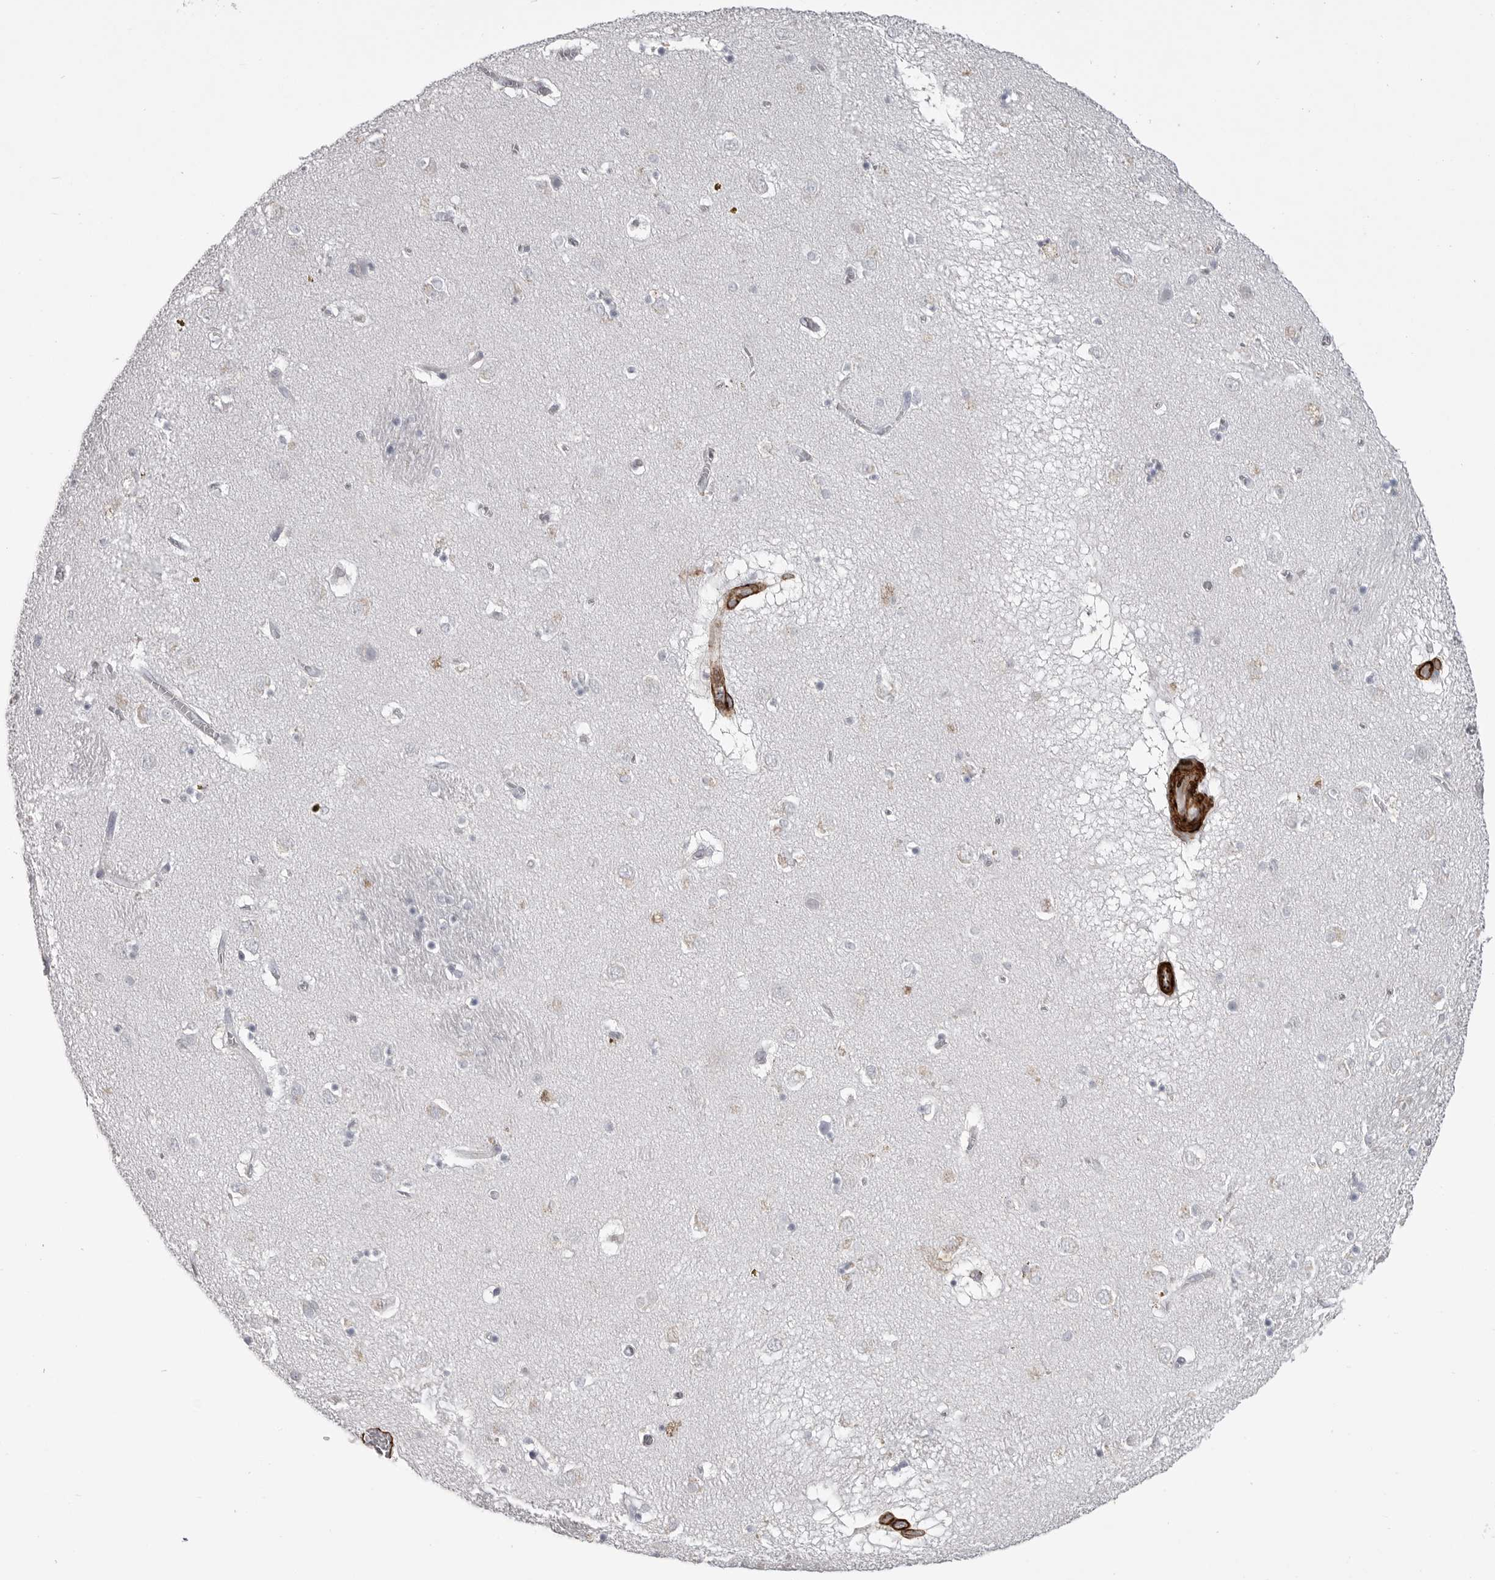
{"staining": {"intensity": "negative", "quantity": "none", "location": "none"}, "tissue": "caudate", "cell_type": "Glial cells", "image_type": "normal", "snomed": [{"axis": "morphology", "description": "Normal tissue, NOS"}, {"axis": "topography", "description": "Lateral ventricle wall"}], "caption": "DAB immunohistochemical staining of benign human caudate shows no significant expression in glial cells. (DAB immunohistochemistry visualized using brightfield microscopy, high magnification).", "gene": "AOC3", "patient": {"sex": "male", "age": 70}}